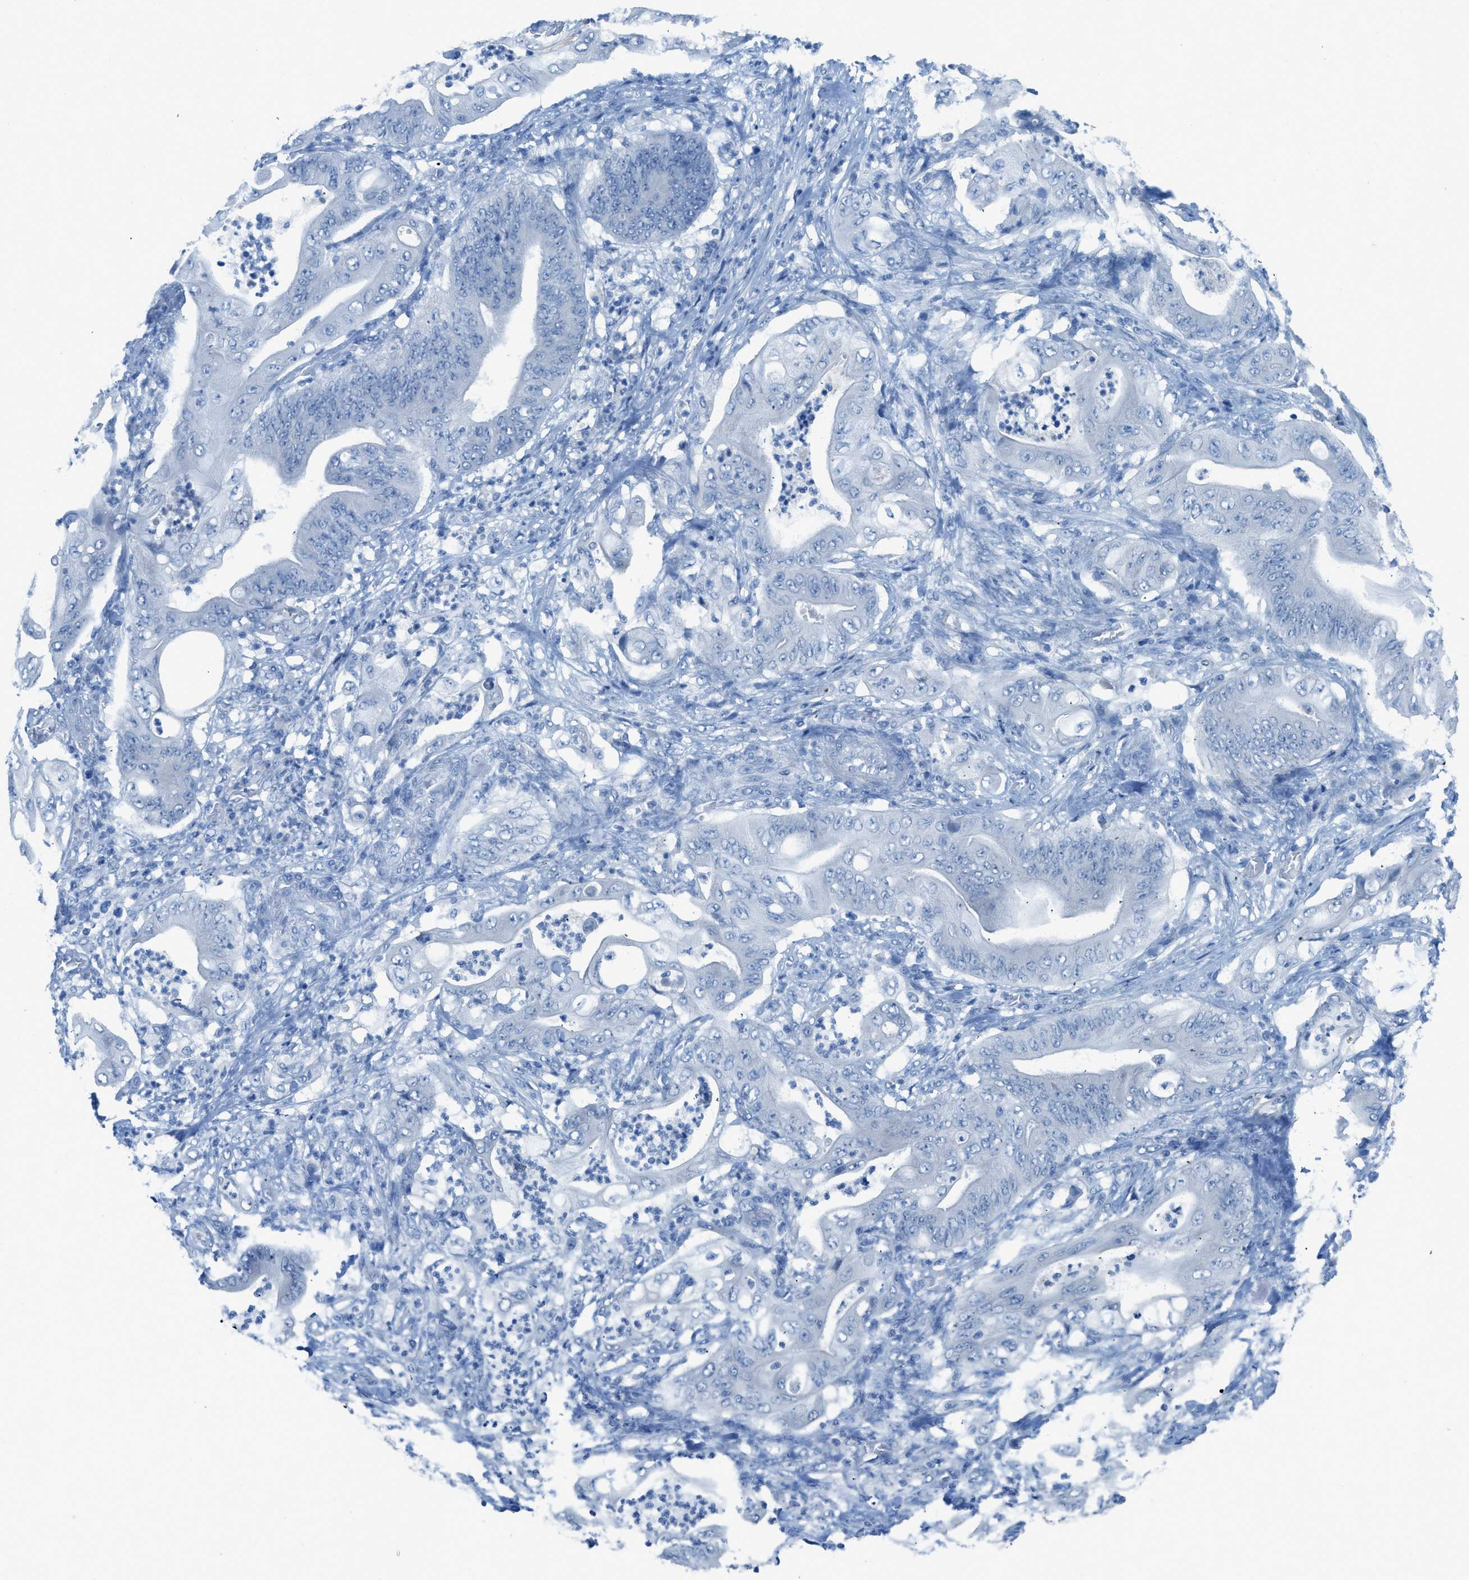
{"staining": {"intensity": "negative", "quantity": "none", "location": "none"}, "tissue": "stomach cancer", "cell_type": "Tumor cells", "image_type": "cancer", "snomed": [{"axis": "morphology", "description": "Adenocarcinoma, NOS"}, {"axis": "topography", "description": "Stomach"}], "caption": "IHC micrograph of human stomach adenocarcinoma stained for a protein (brown), which exhibits no expression in tumor cells.", "gene": "ACAN", "patient": {"sex": "female", "age": 73}}